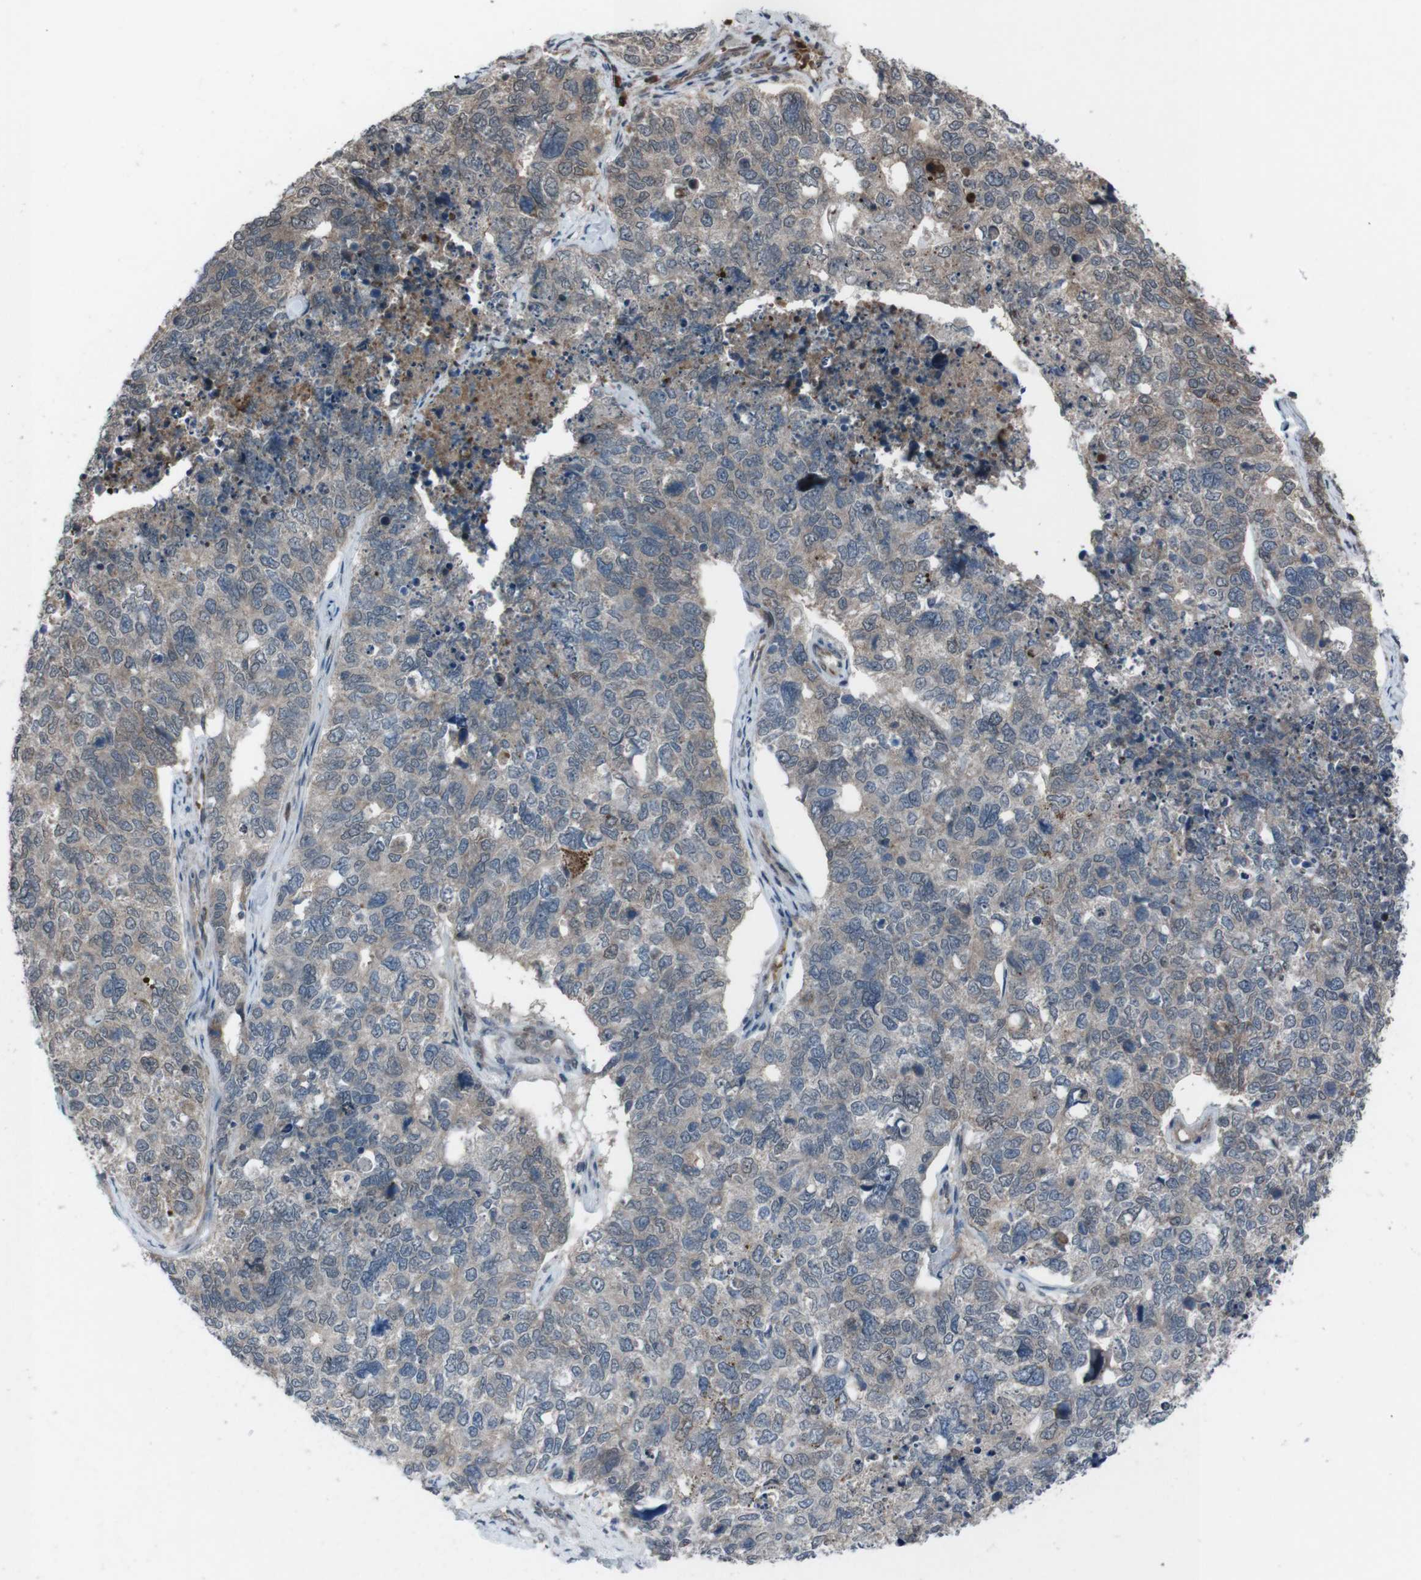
{"staining": {"intensity": "weak", "quantity": "<25%", "location": "cytoplasmic/membranous,nuclear"}, "tissue": "cervical cancer", "cell_type": "Tumor cells", "image_type": "cancer", "snomed": [{"axis": "morphology", "description": "Squamous cell carcinoma, NOS"}, {"axis": "topography", "description": "Cervix"}], "caption": "Tumor cells are negative for brown protein staining in squamous cell carcinoma (cervical).", "gene": "SS18L1", "patient": {"sex": "female", "age": 63}}